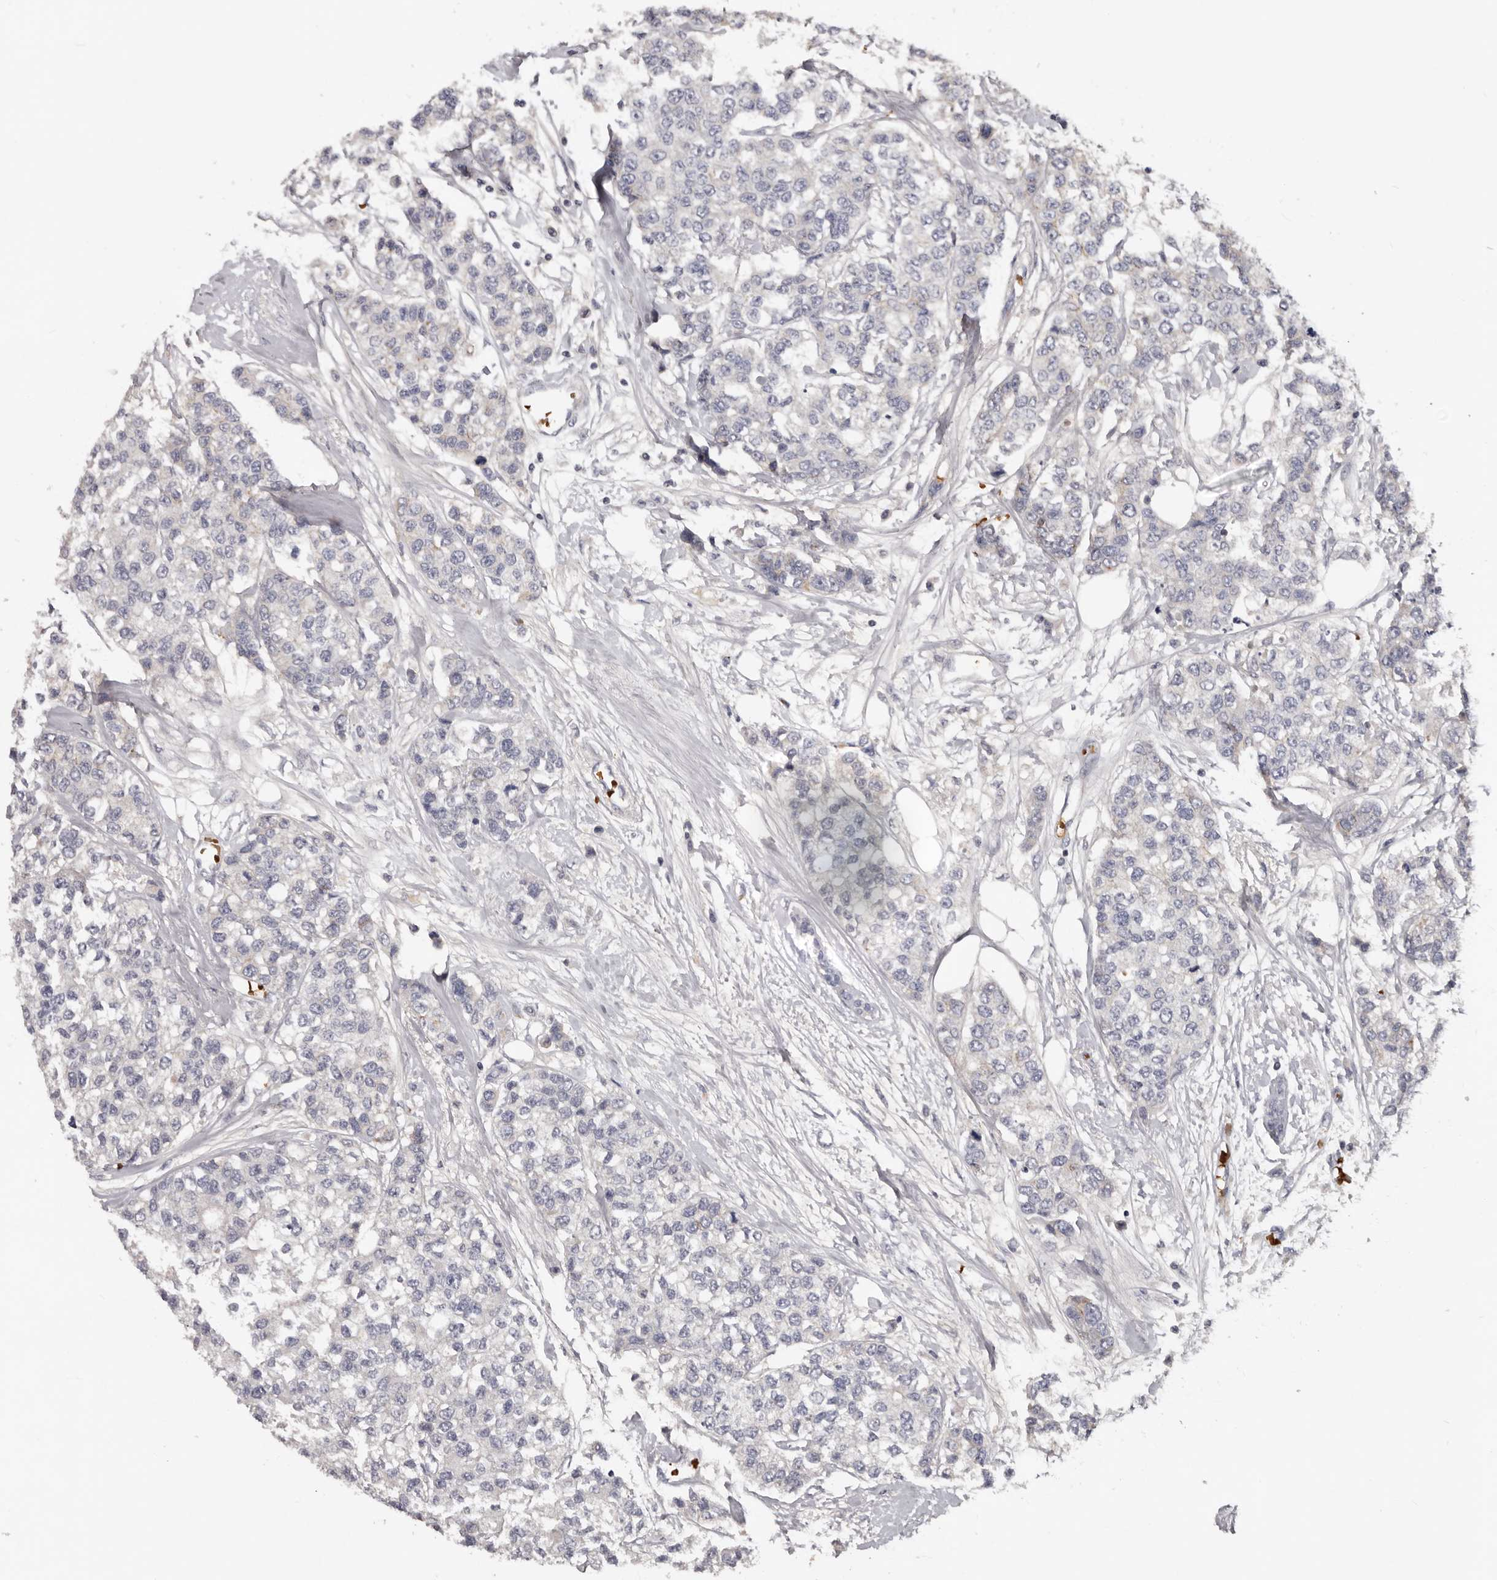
{"staining": {"intensity": "negative", "quantity": "none", "location": "none"}, "tissue": "breast cancer", "cell_type": "Tumor cells", "image_type": "cancer", "snomed": [{"axis": "morphology", "description": "Duct carcinoma"}, {"axis": "topography", "description": "Breast"}], "caption": "The image shows no staining of tumor cells in breast cancer (invasive ductal carcinoma).", "gene": "TNR", "patient": {"sex": "female", "age": 51}}